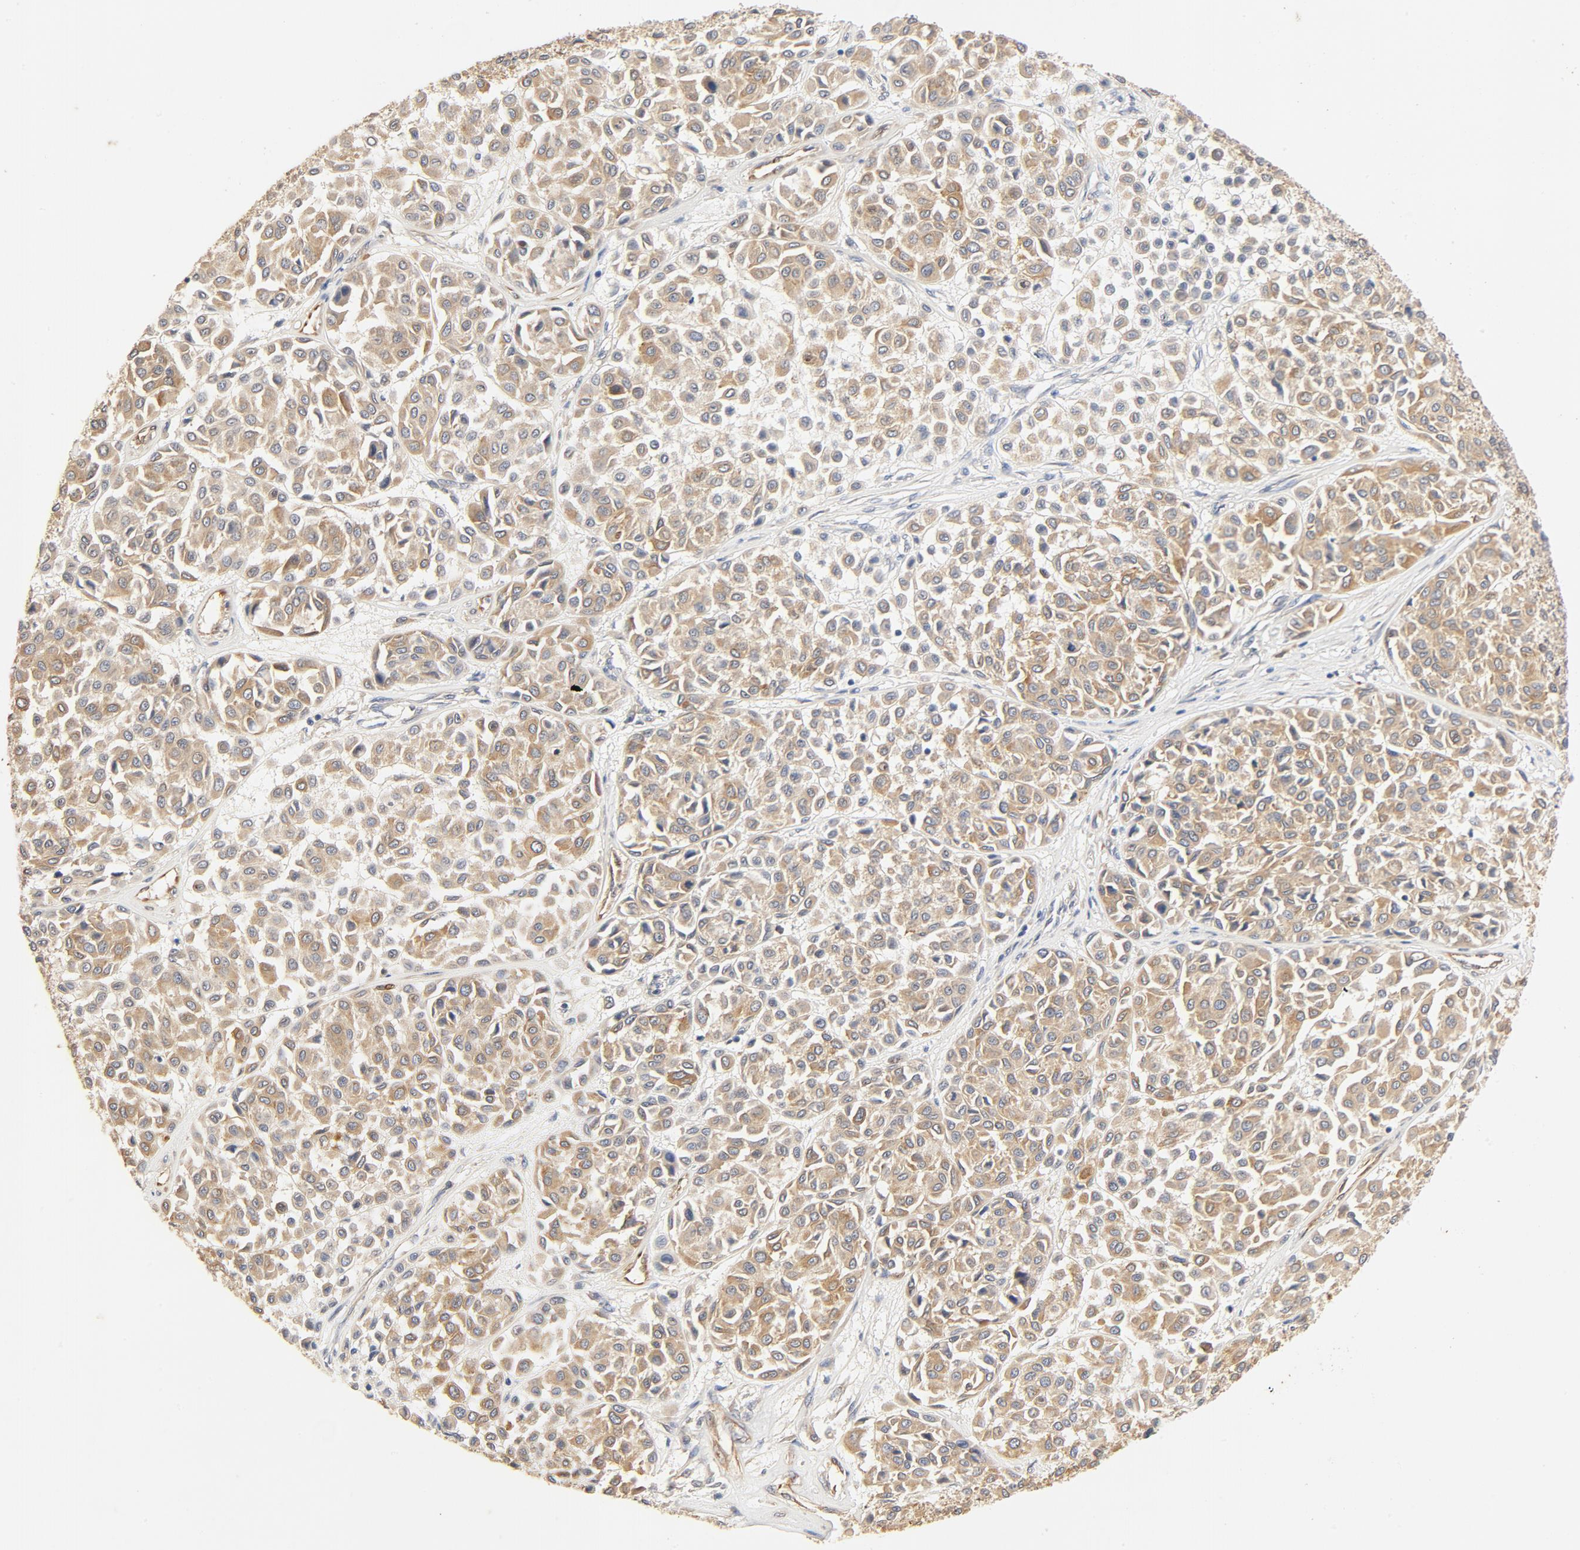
{"staining": {"intensity": "weak", "quantity": ">75%", "location": "cytoplasmic/membranous"}, "tissue": "melanoma", "cell_type": "Tumor cells", "image_type": "cancer", "snomed": [{"axis": "morphology", "description": "Malignant melanoma, Metastatic site"}, {"axis": "topography", "description": "Soft tissue"}], "caption": "Weak cytoplasmic/membranous protein expression is present in about >75% of tumor cells in melanoma. The protein is shown in brown color, while the nuclei are stained blue.", "gene": "UBE2J1", "patient": {"sex": "male", "age": 41}}